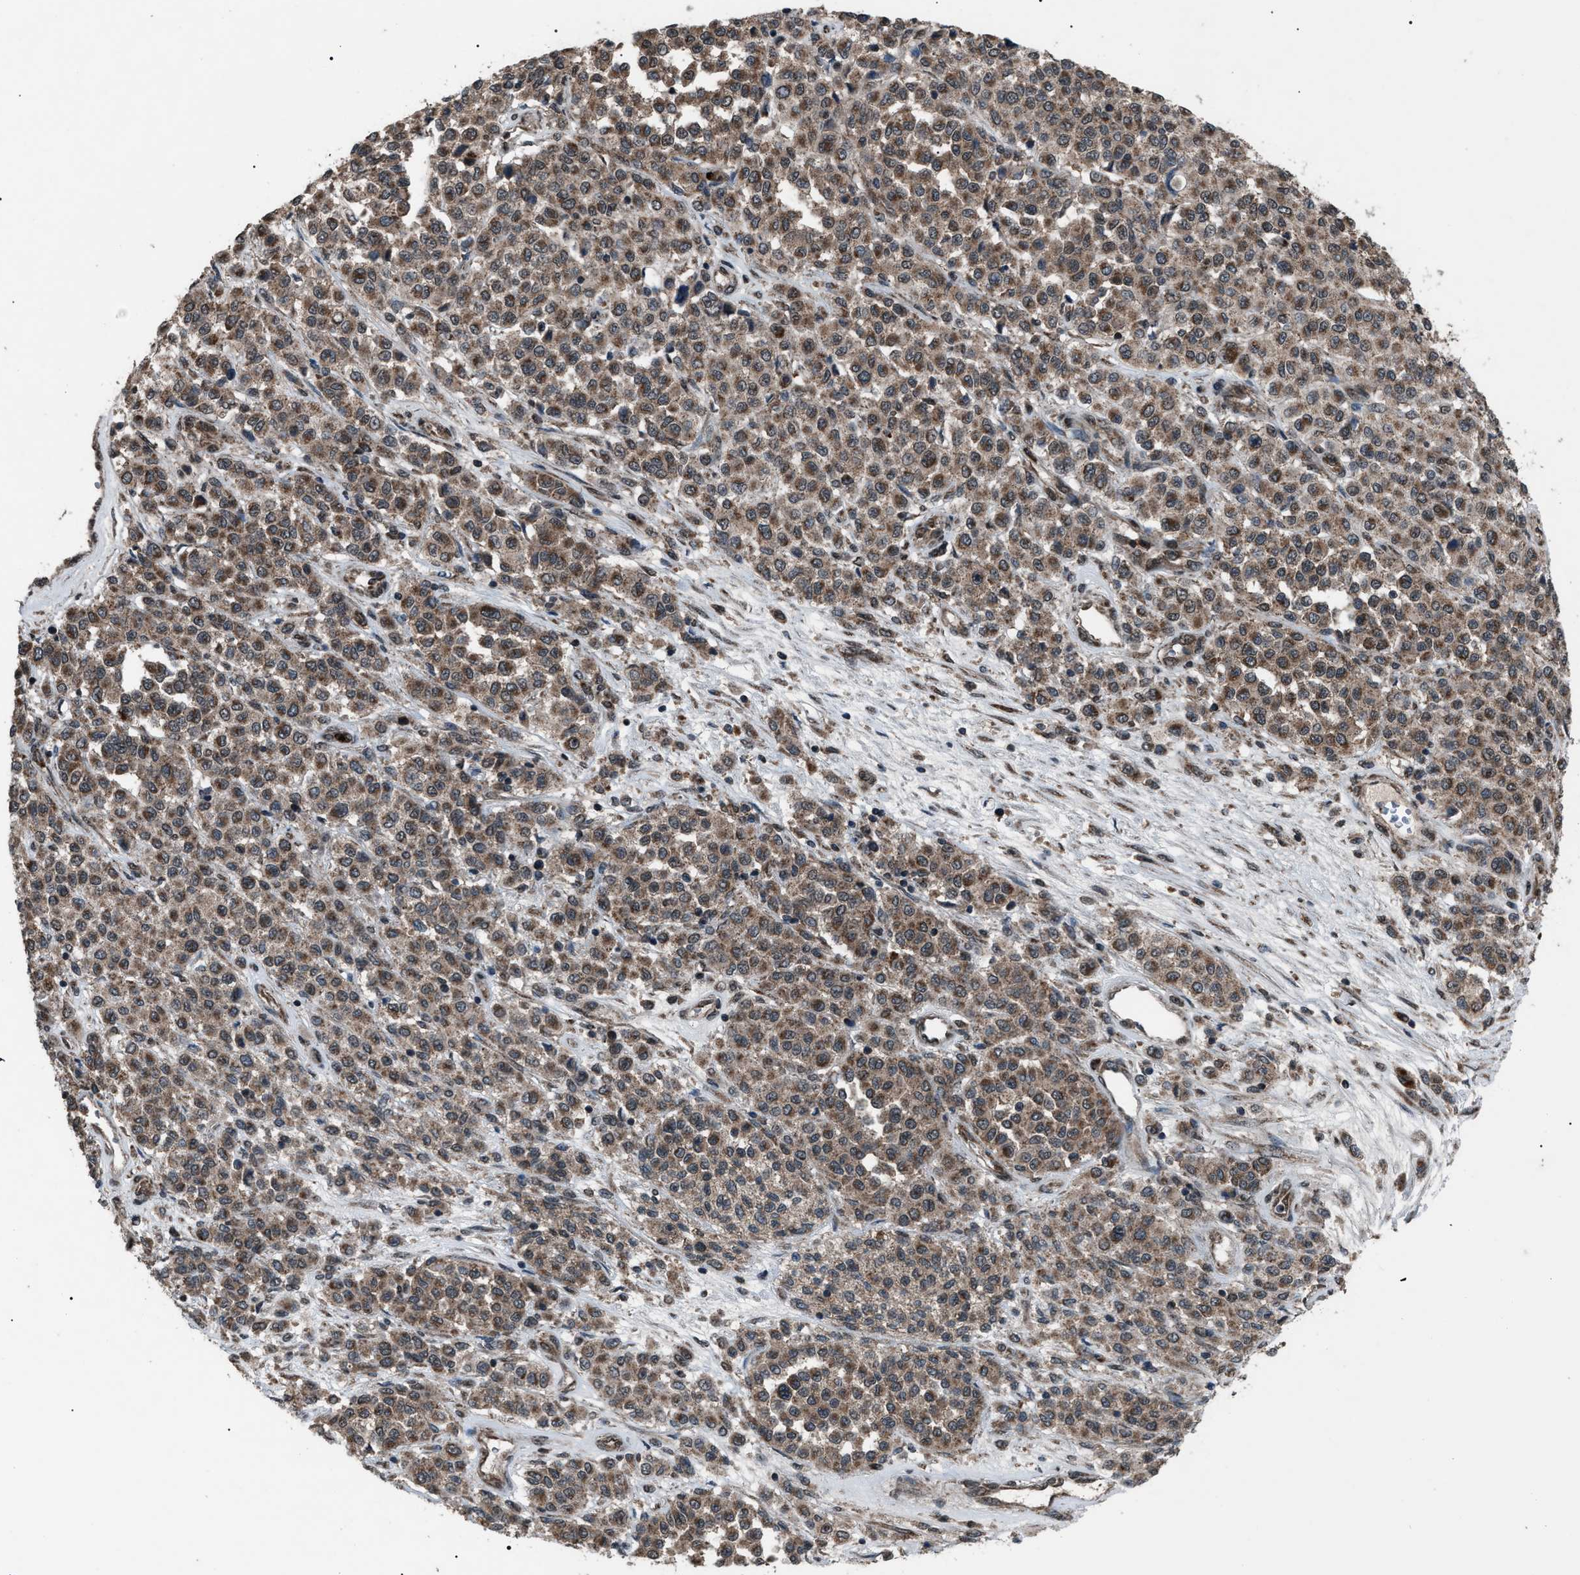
{"staining": {"intensity": "moderate", "quantity": ">75%", "location": "cytoplasmic/membranous"}, "tissue": "melanoma", "cell_type": "Tumor cells", "image_type": "cancer", "snomed": [{"axis": "morphology", "description": "Malignant melanoma, Metastatic site"}, {"axis": "topography", "description": "Pancreas"}], "caption": "Tumor cells display moderate cytoplasmic/membranous positivity in approximately >75% of cells in malignant melanoma (metastatic site).", "gene": "ZFAND2A", "patient": {"sex": "female", "age": 30}}